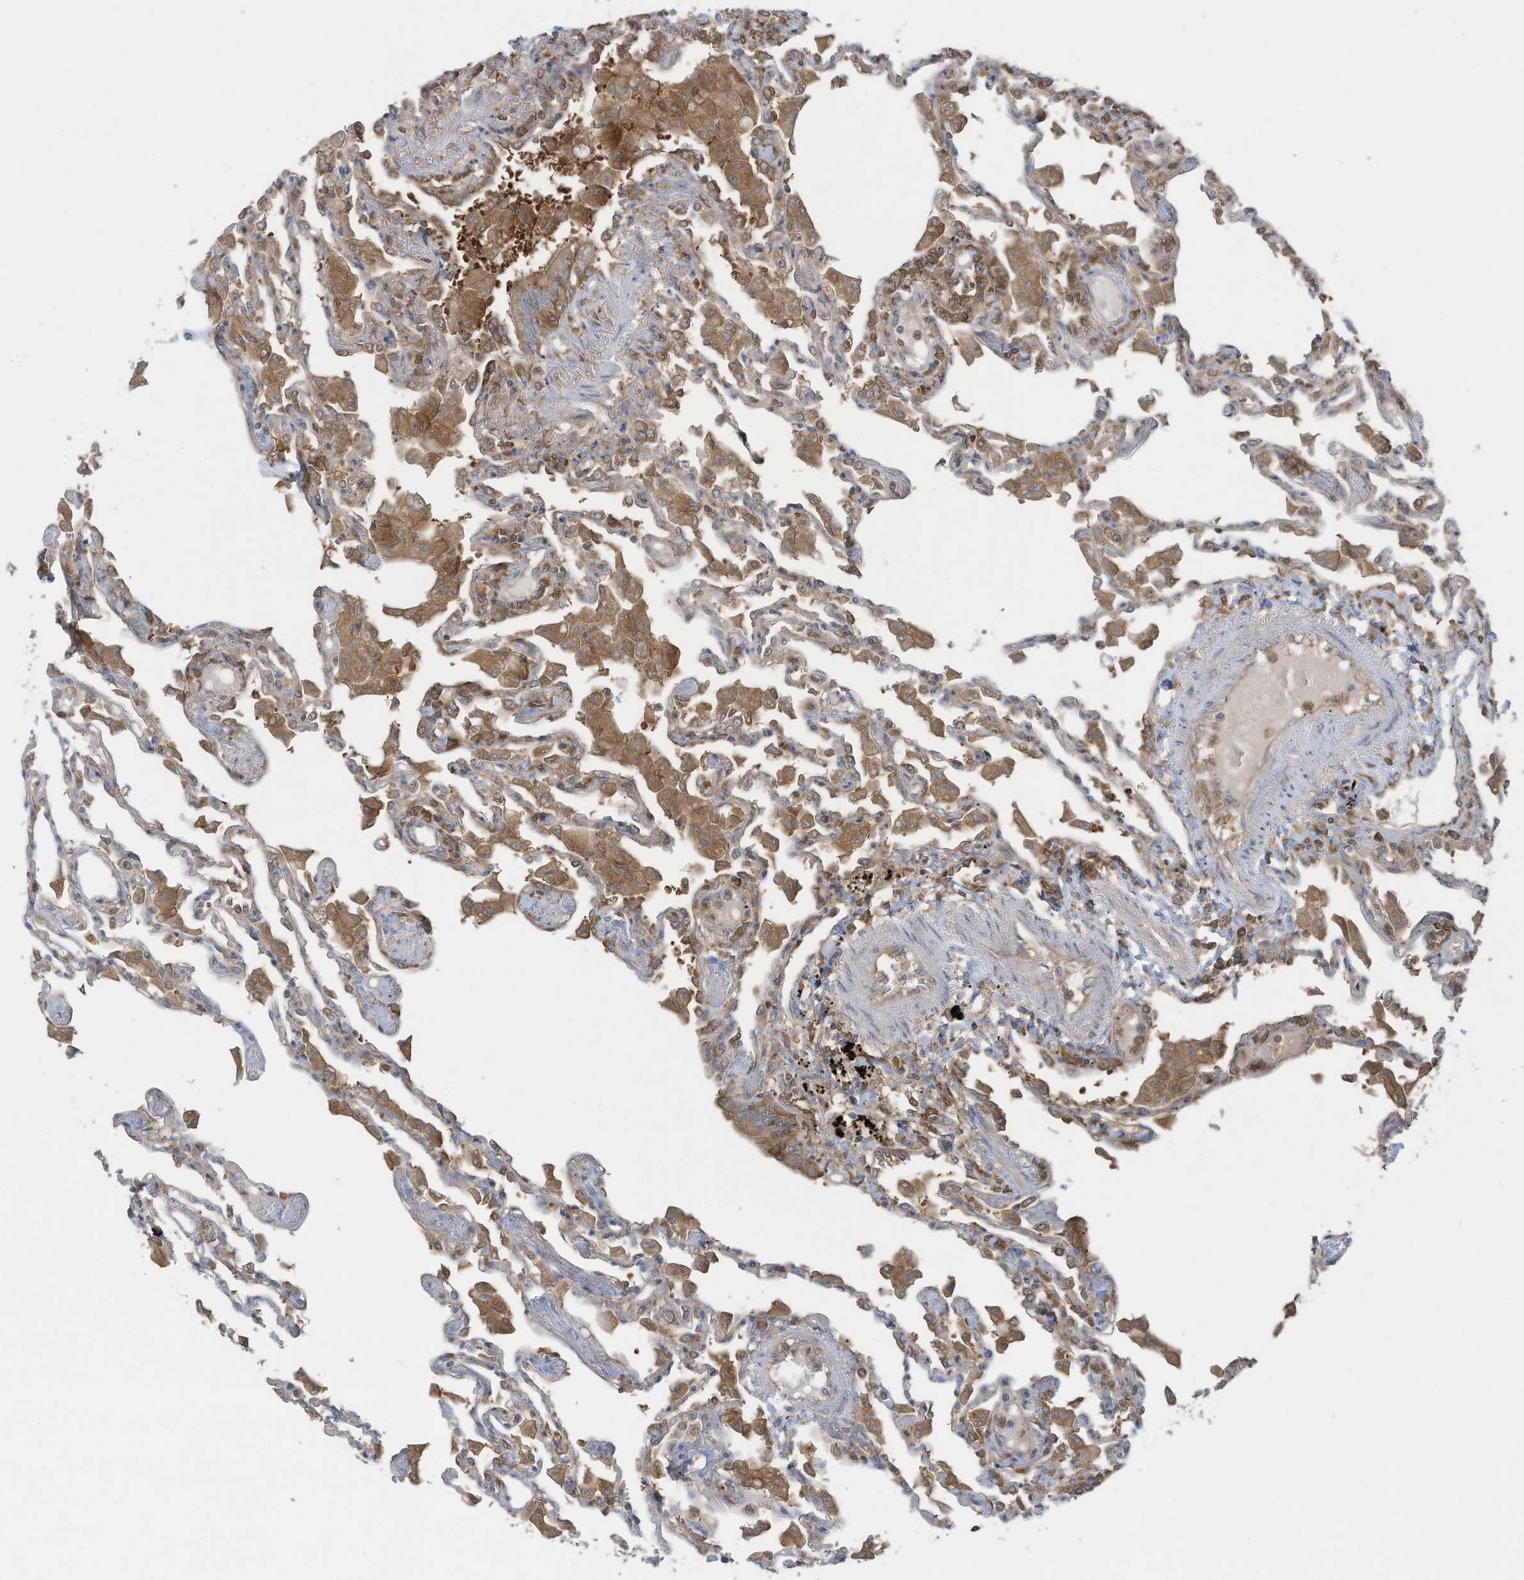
{"staining": {"intensity": "weak", "quantity": "<25%", "location": "cytoplasmic/membranous"}, "tissue": "lung", "cell_type": "Alveolar cells", "image_type": "normal", "snomed": [{"axis": "morphology", "description": "Normal tissue, NOS"}, {"axis": "topography", "description": "Bronchus"}, {"axis": "topography", "description": "Lung"}], "caption": "An immunohistochemistry (IHC) histopathology image of benign lung is shown. There is no staining in alveolar cells of lung.", "gene": "OLA1", "patient": {"sex": "female", "age": 49}}